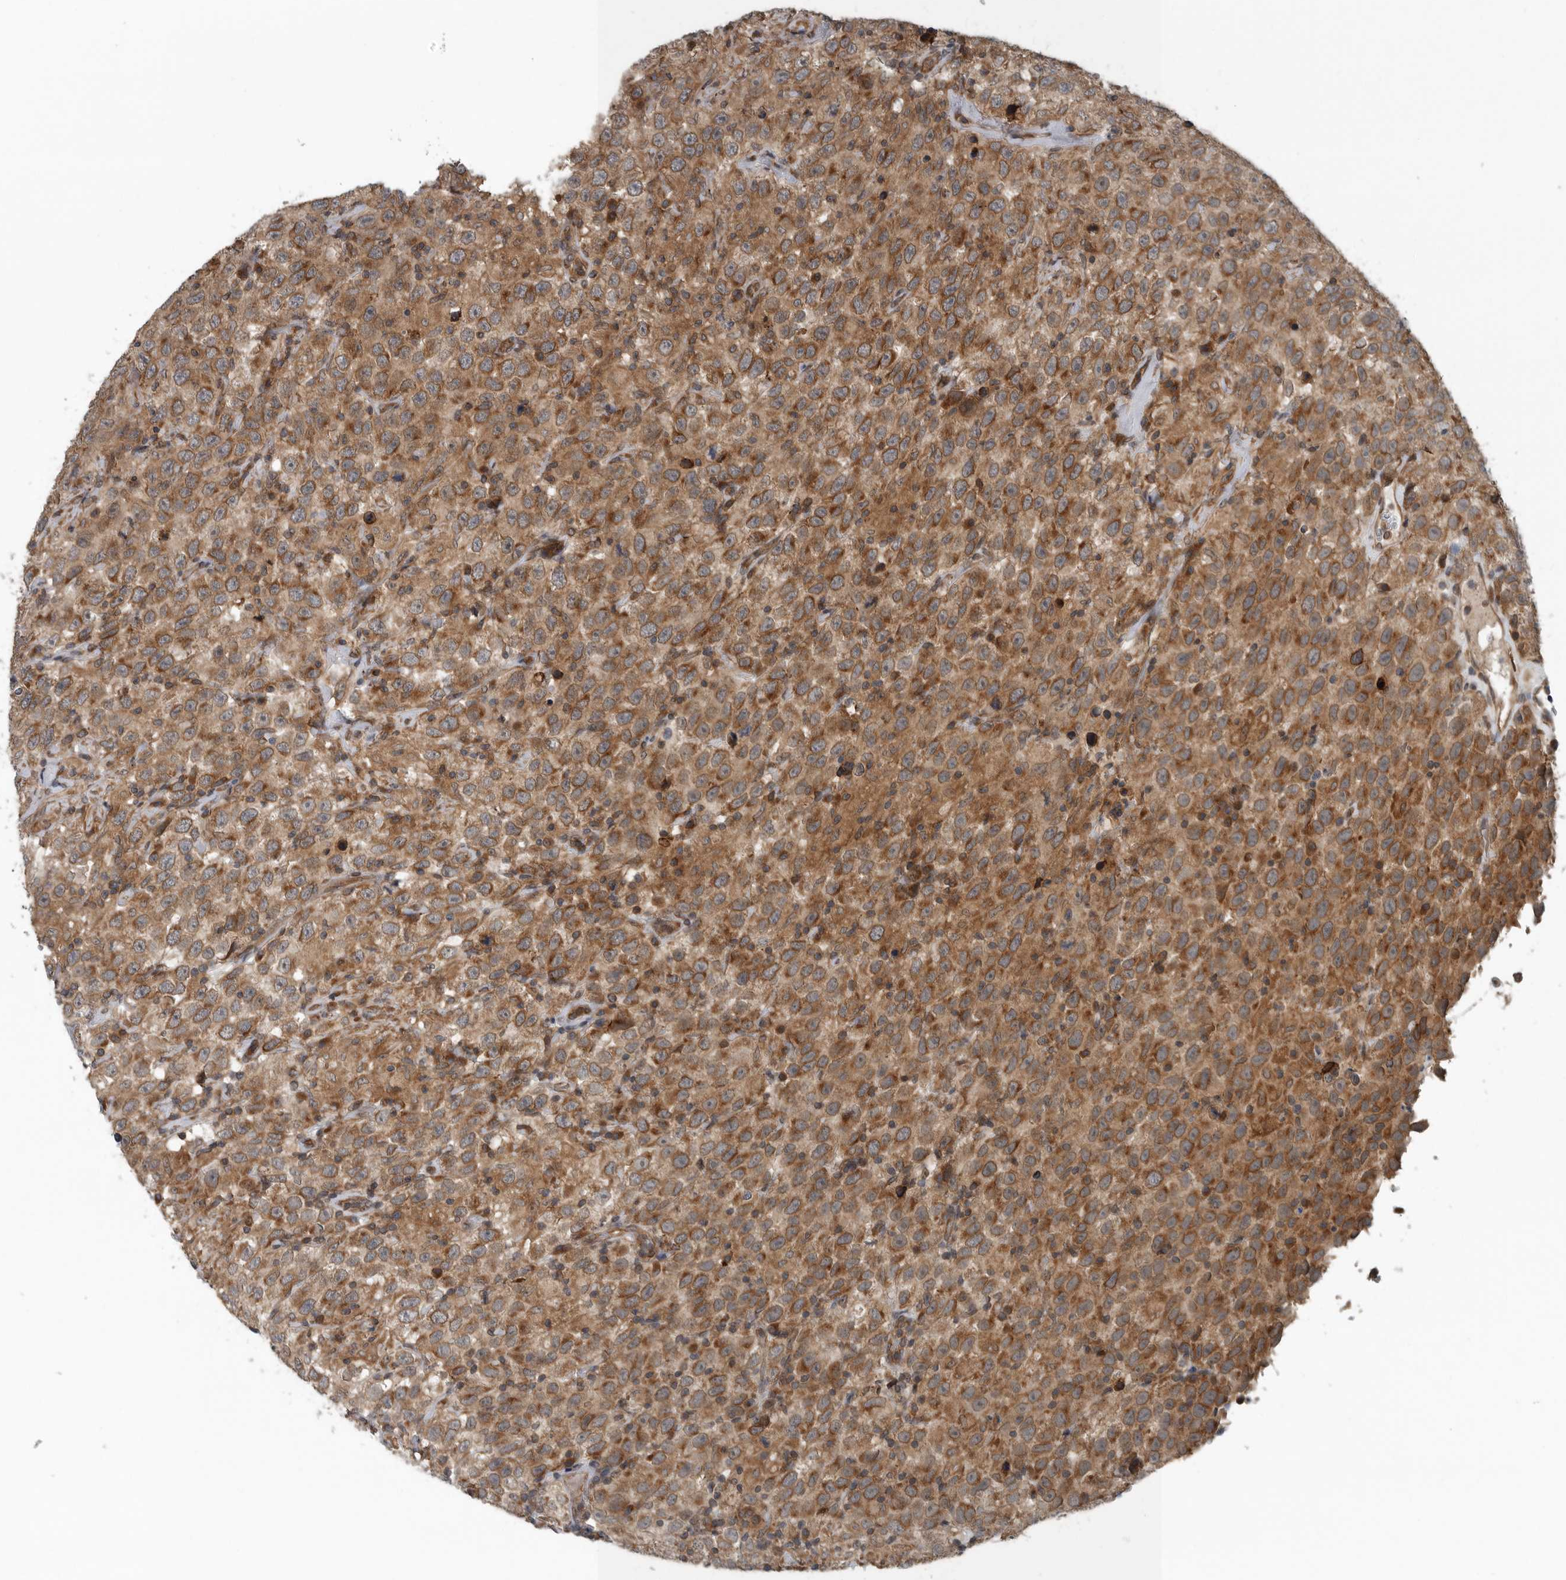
{"staining": {"intensity": "moderate", "quantity": ">75%", "location": "cytoplasmic/membranous"}, "tissue": "testis cancer", "cell_type": "Tumor cells", "image_type": "cancer", "snomed": [{"axis": "morphology", "description": "Seminoma, NOS"}, {"axis": "topography", "description": "Testis"}], "caption": "DAB immunohistochemical staining of human testis cancer exhibits moderate cytoplasmic/membranous protein positivity in about >75% of tumor cells.", "gene": "AMFR", "patient": {"sex": "male", "age": 41}}